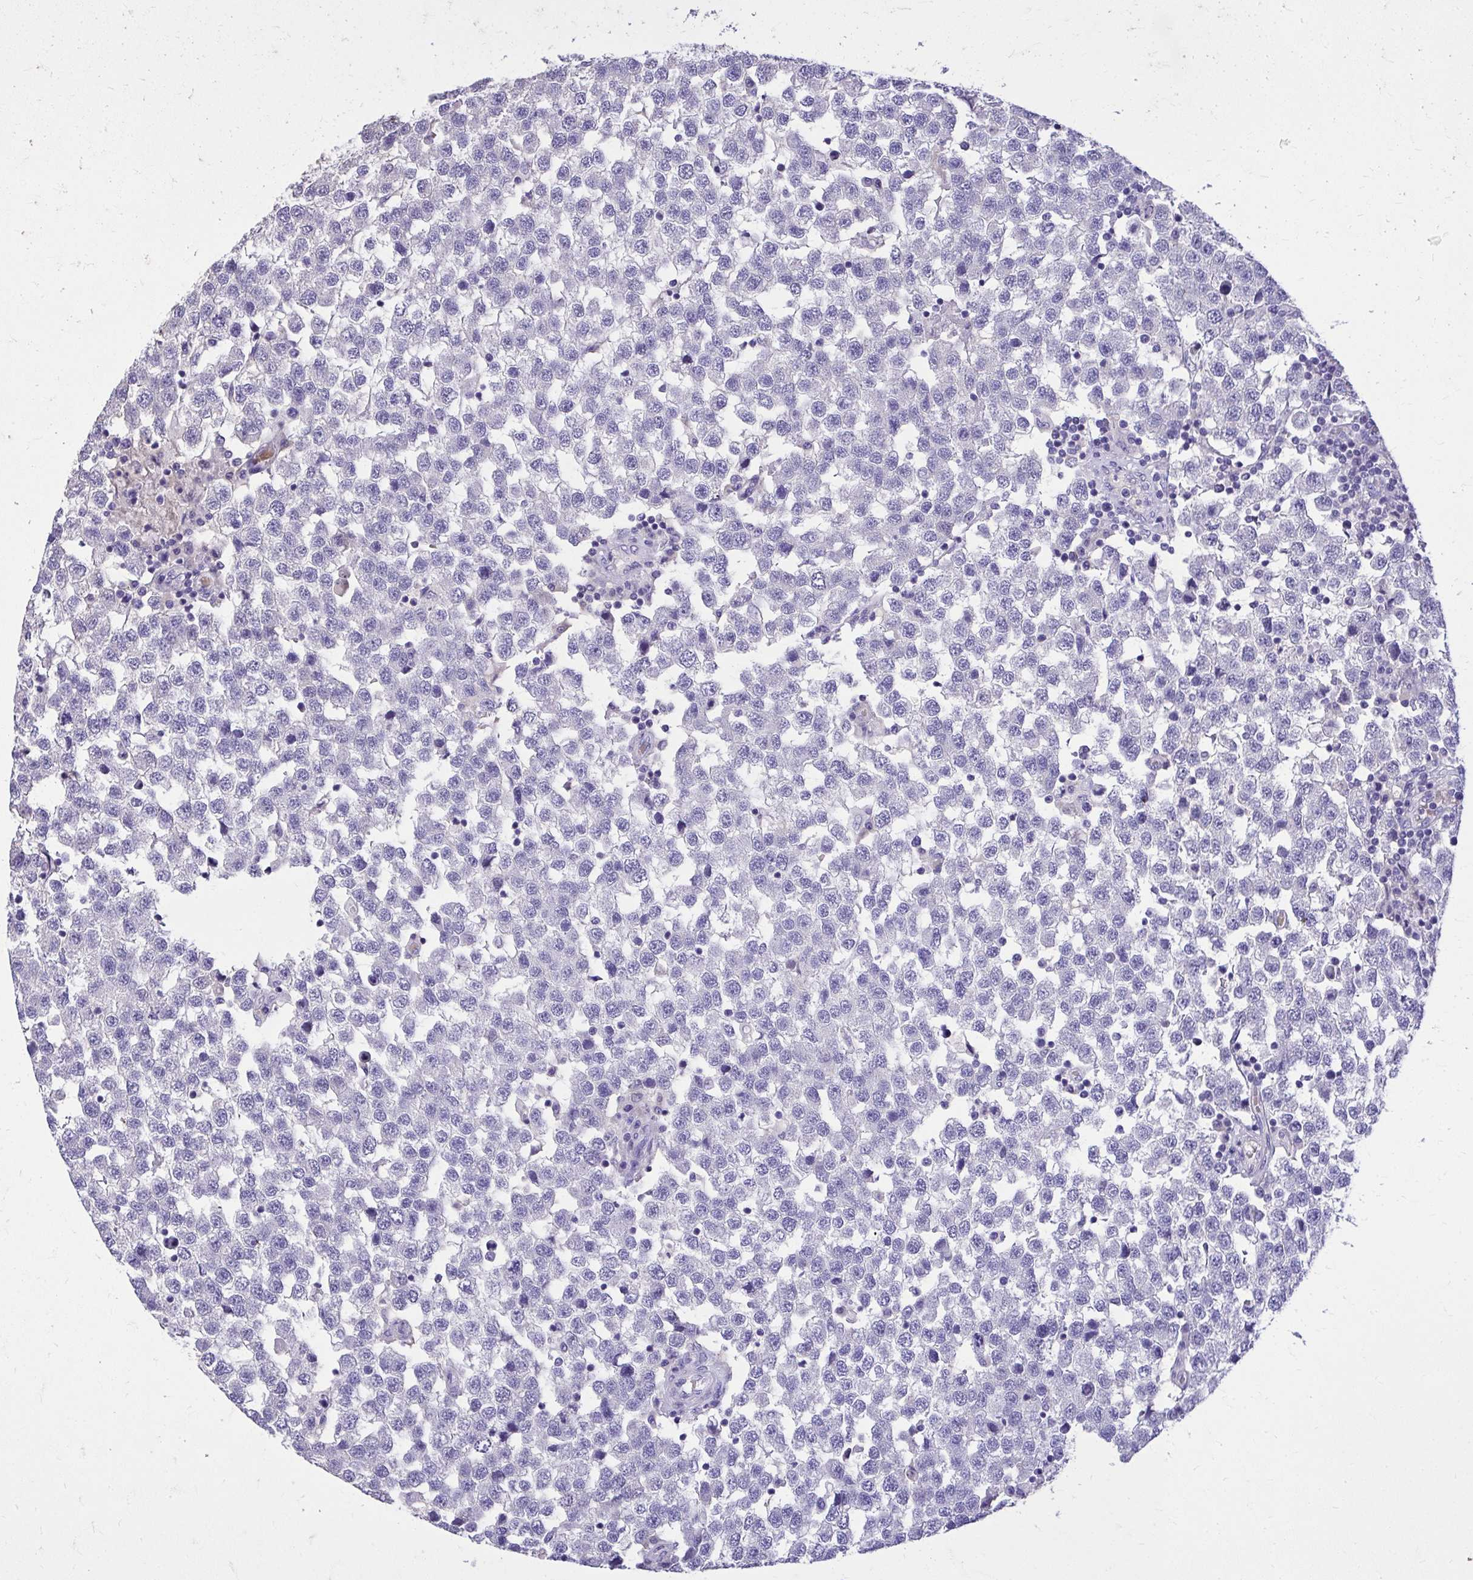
{"staining": {"intensity": "negative", "quantity": "none", "location": "none"}, "tissue": "testis cancer", "cell_type": "Tumor cells", "image_type": "cancer", "snomed": [{"axis": "morphology", "description": "Seminoma, NOS"}, {"axis": "topography", "description": "Testis"}], "caption": "This is an immunohistochemistry histopathology image of testis cancer (seminoma). There is no expression in tumor cells.", "gene": "EPB41L1", "patient": {"sex": "male", "age": 34}}